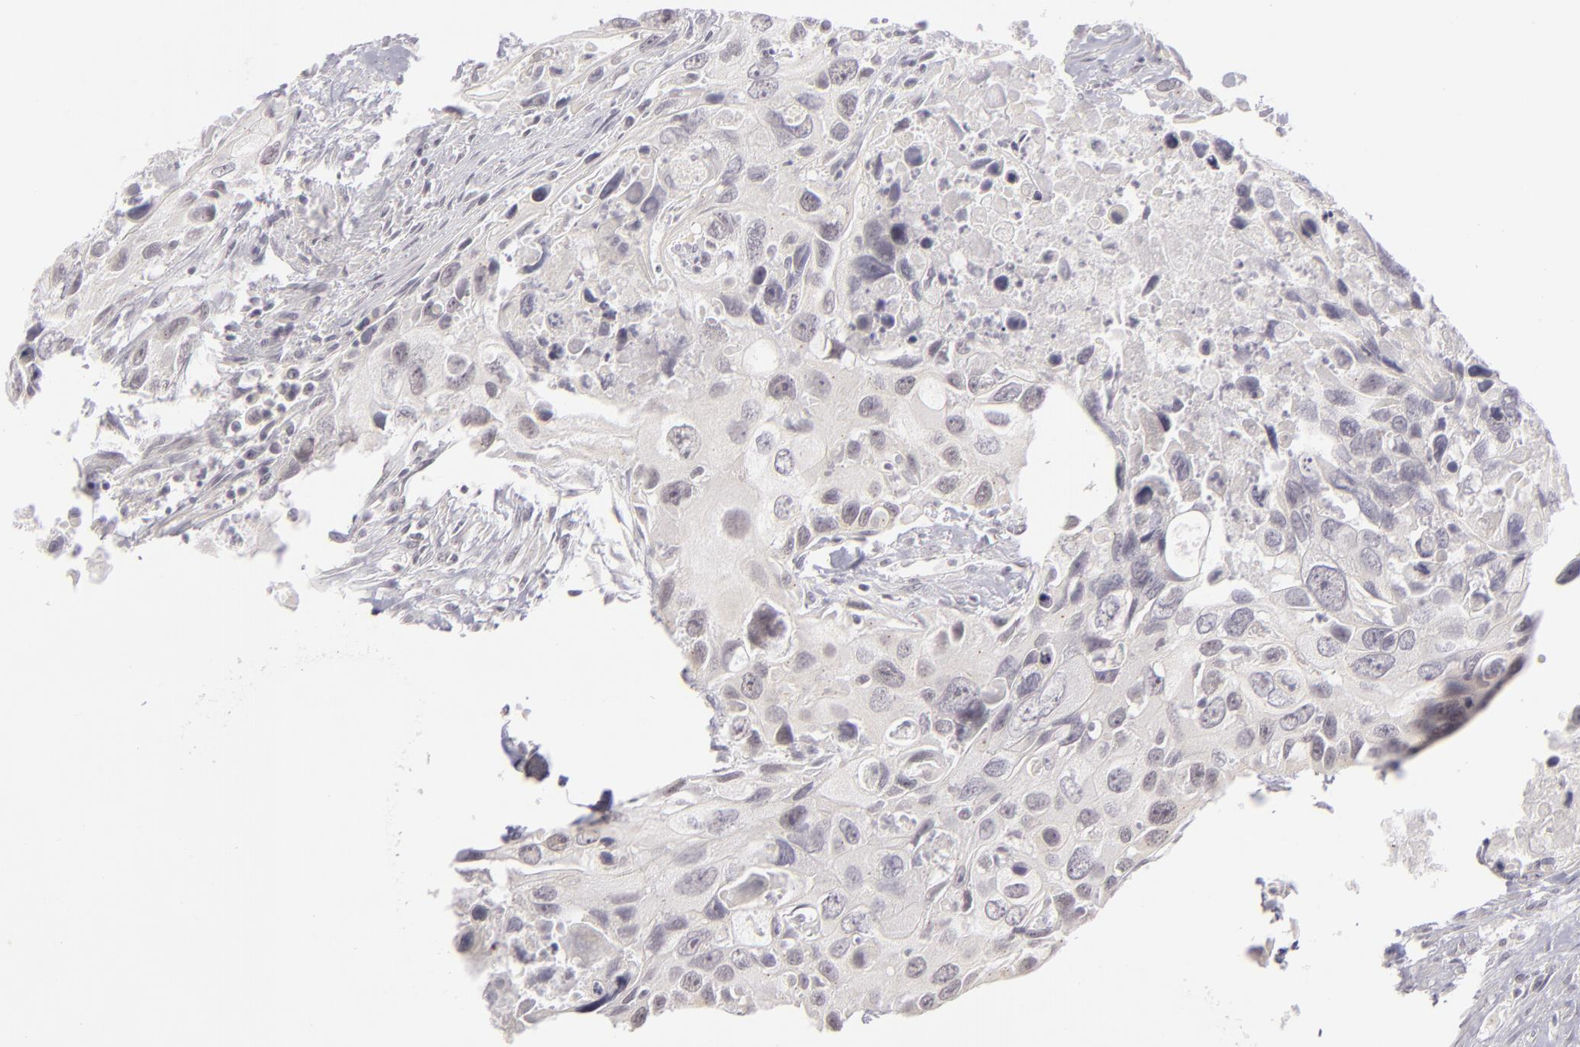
{"staining": {"intensity": "negative", "quantity": "none", "location": "none"}, "tissue": "urothelial cancer", "cell_type": "Tumor cells", "image_type": "cancer", "snomed": [{"axis": "morphology", "description": "Urothelial carcinoma, High grade"}, {"axis": "topography", "description": "Urinary bladder"}], "caption": "Tumor cells are negative for protein expression in human urothelial cancer.", "gene": "DLG3", "patient": {"sex": "male", "age": 71}}